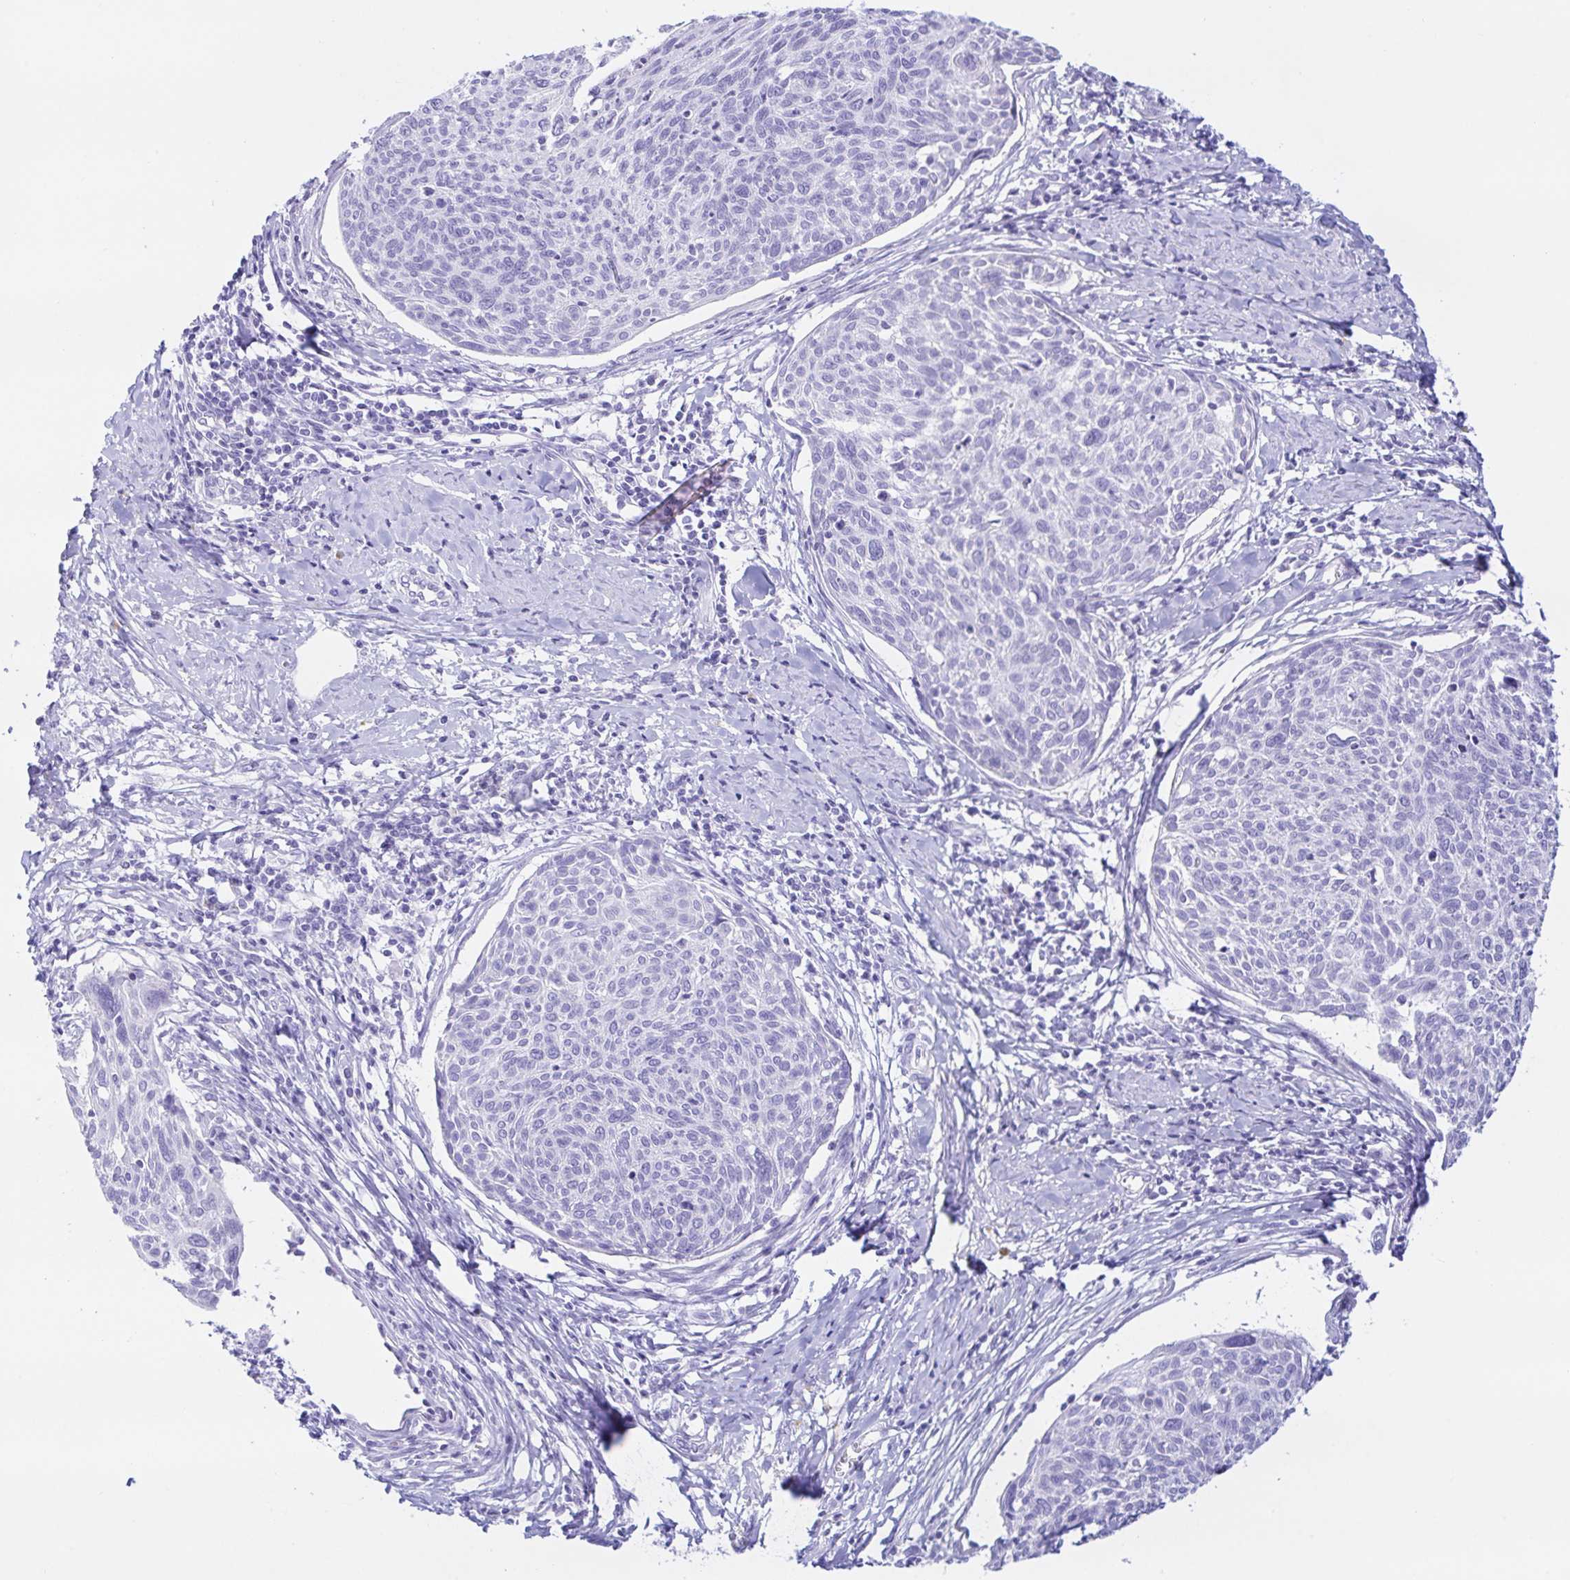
{"staining": {"intensity": "negative", "quantity": "none", "location": "none"}, "tissue": "cervical cancer", "cell_type": "Tumor cells", "image_type": "cancer", "snomed": [{"axis": "morphology", "description": "Squamous cell carcinoma, NOS"}, {"axis": "topography", "description": "Cervix"}], "caption": "Tumor cells are negative for brown protein staining in cervical cancer.", "gene": "PAX8", "patient": {"sex": "female", "age": 49}}